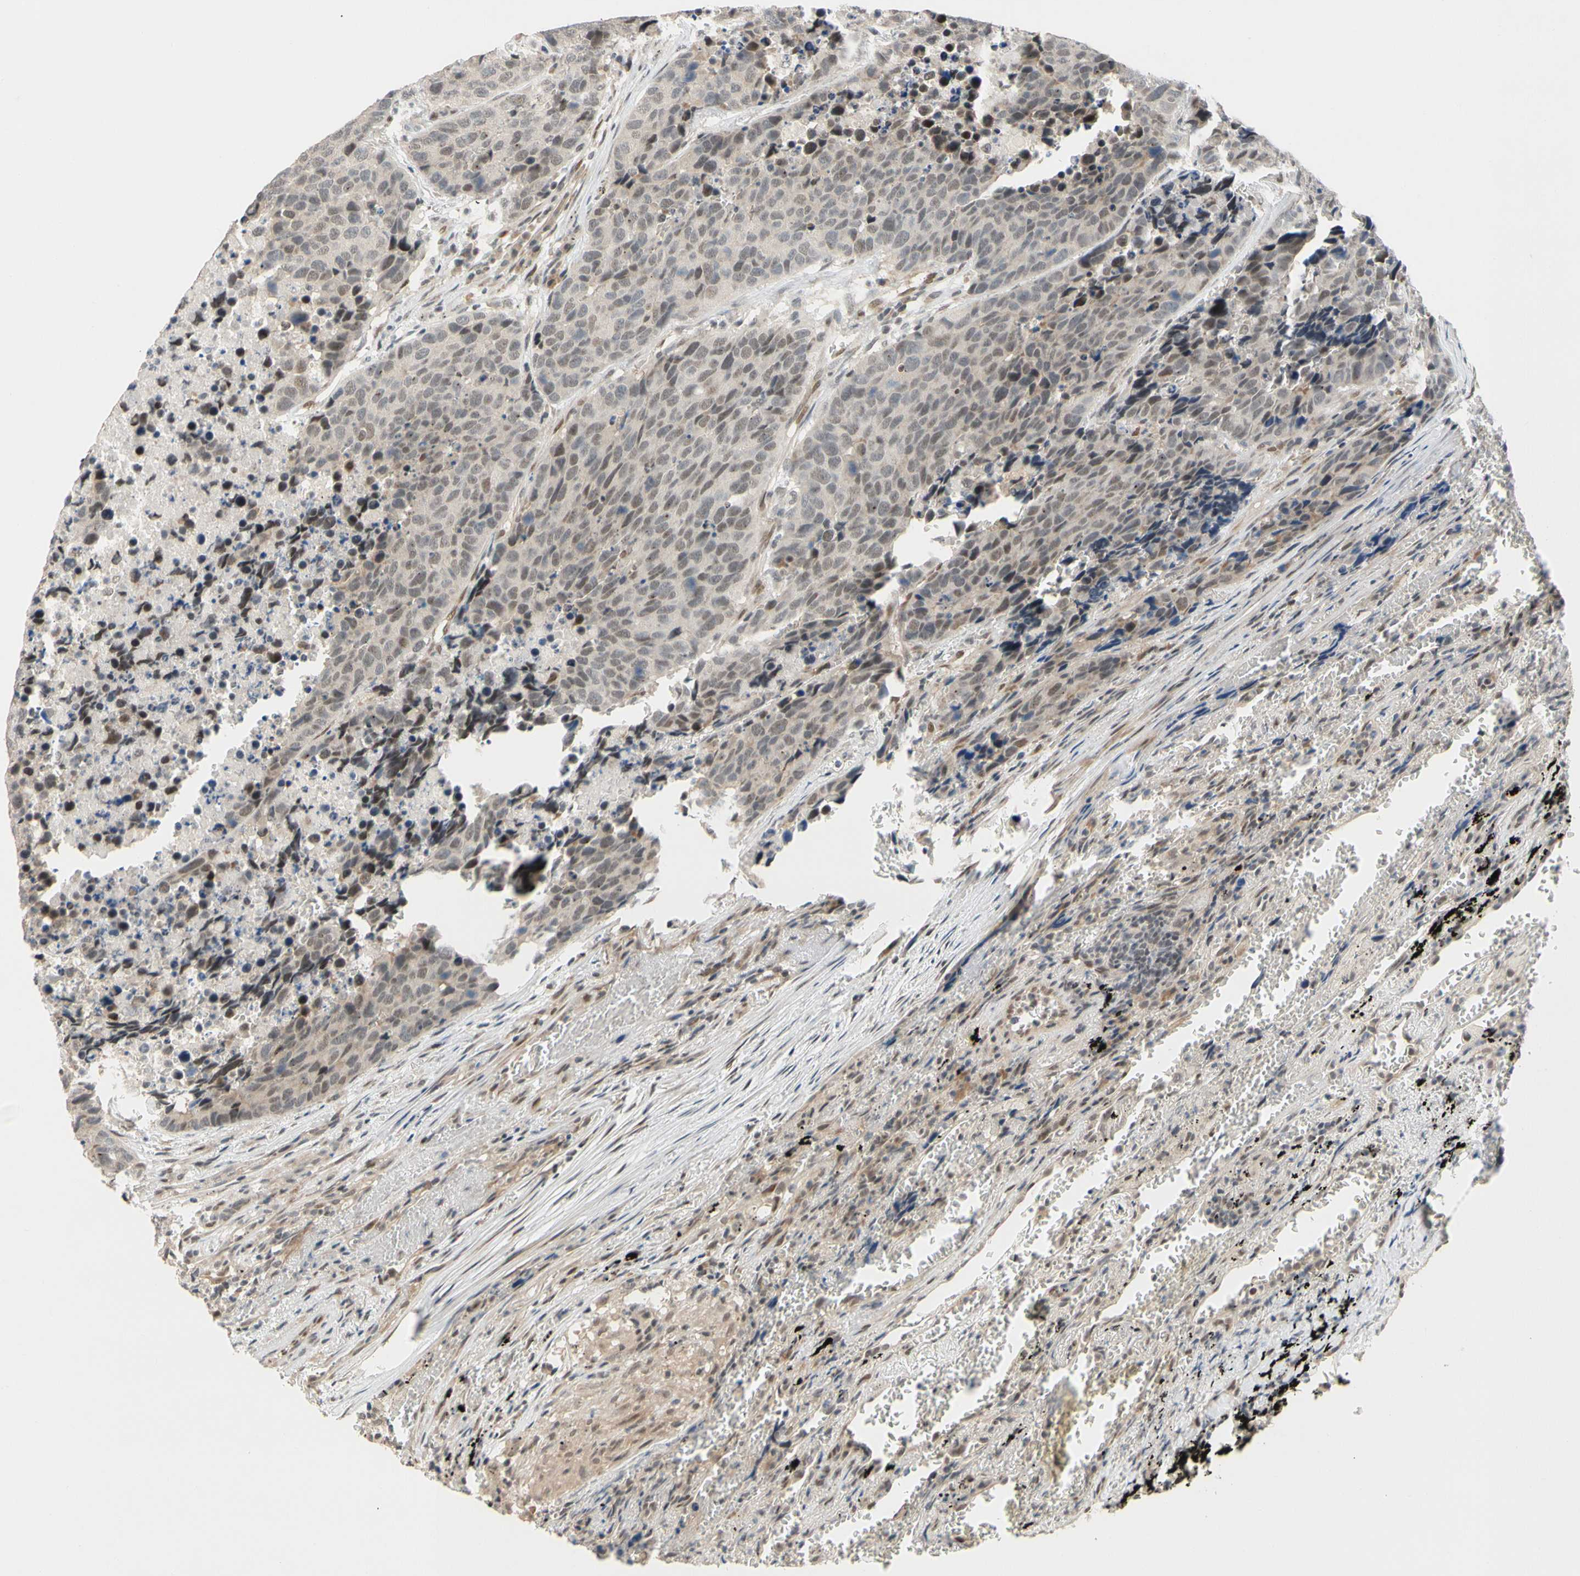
{"staining": {"intensity": "weak", "quantity": "25%-75%", "location": "nuclear"}, "tissue": "carcinoid", "cell_type": "Tumor cells", "image_type": "cancer", "snomed": [{"axis": "morphology", "description": "Carcinoid, malignant, NOS"}, {"axis": "topography", "description": "Lung"}], "caption": "Immunohistochemical staining of carcinoid shows low levels of weak nuclear staining in approximately 25%-75% of tumor cells.", "gene": "TAF4", "patient": {"sex": "male", "age": 60}}